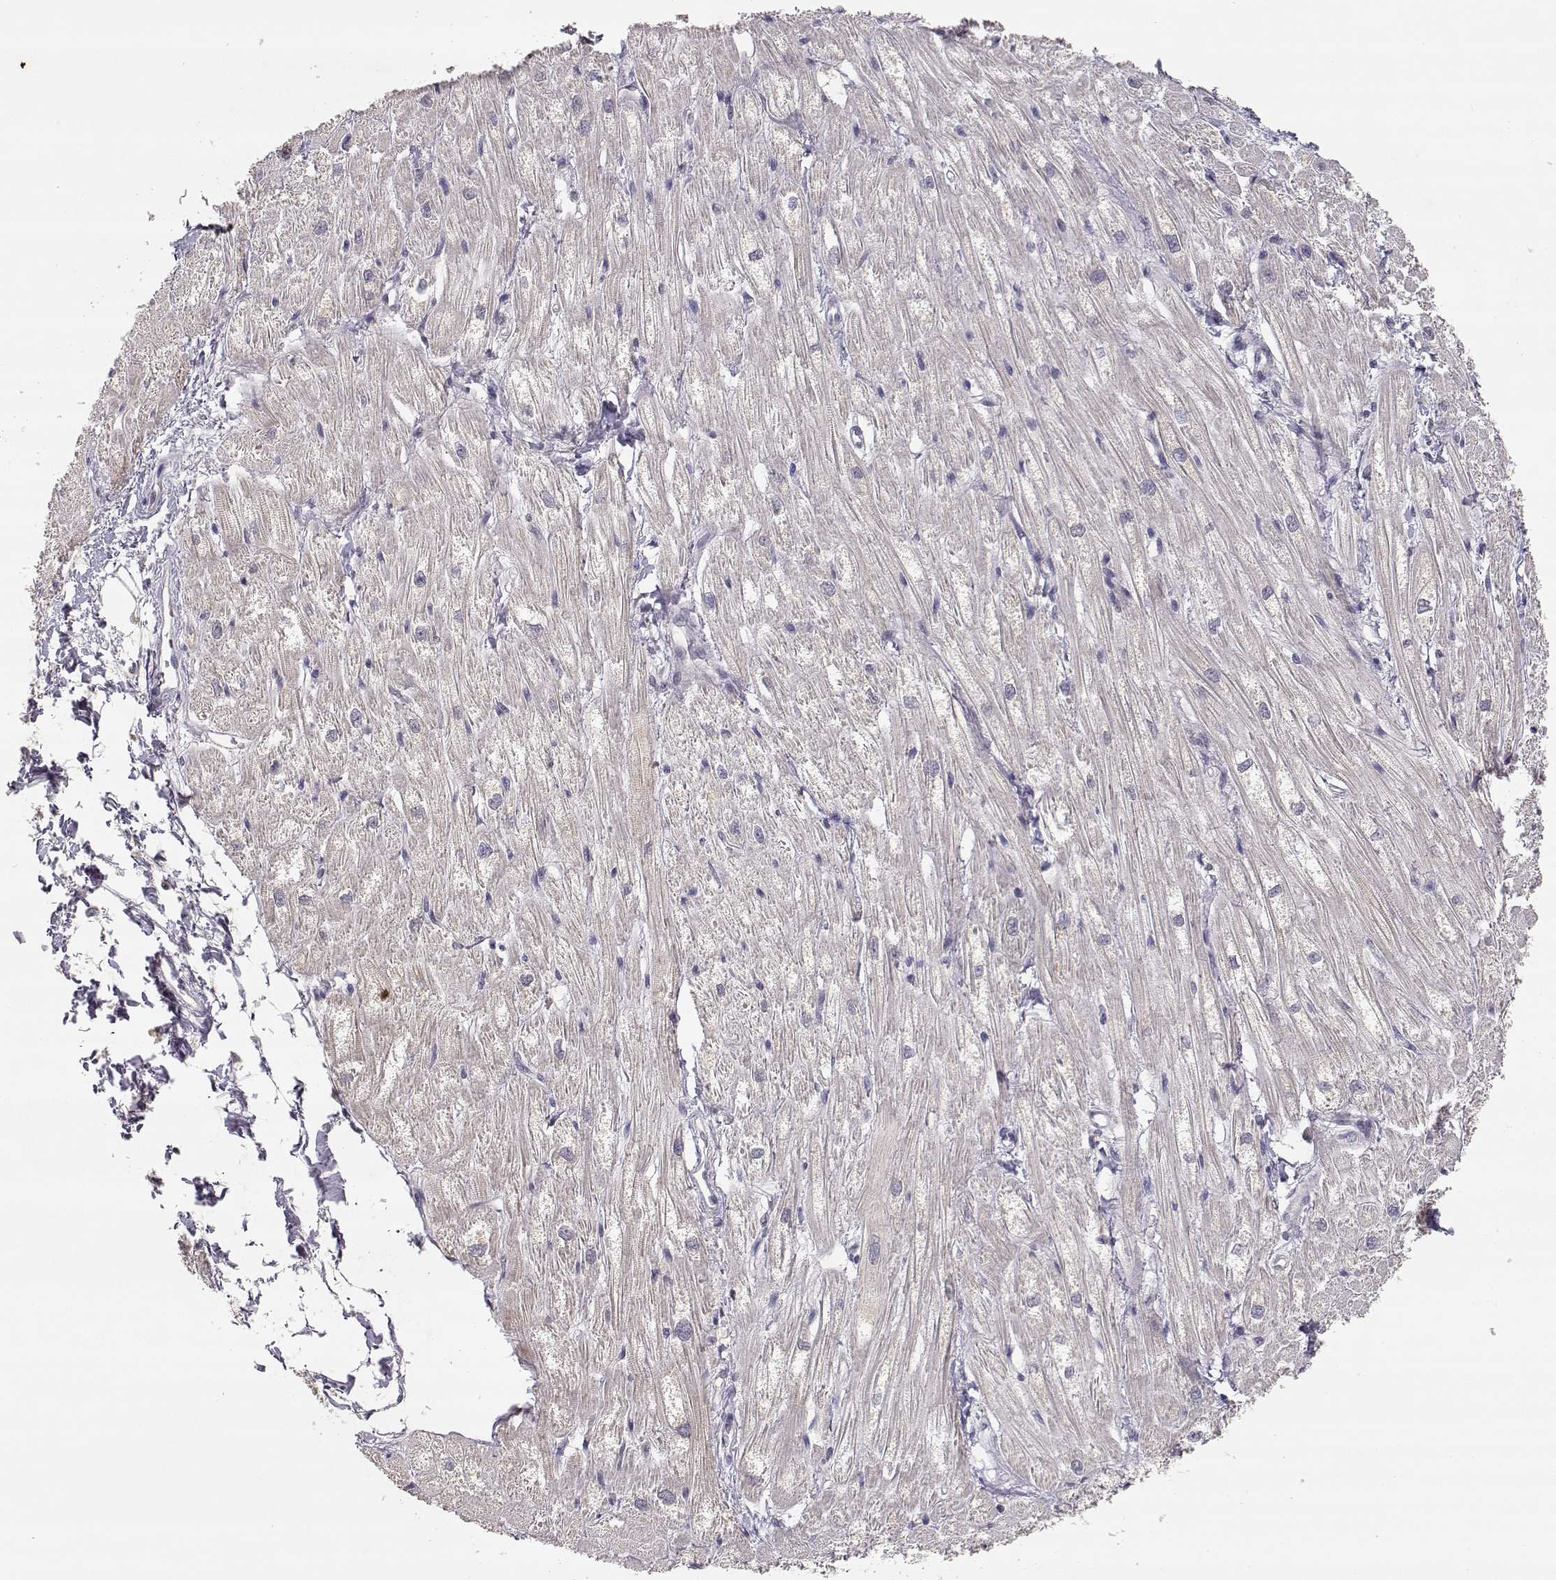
{"staining": {"intensity": "negative", "quantity": "none", "location": "none"}, "tissue": "heart muscle", "cell_type": "Cardiomyocytes", "image_type": "normal", "snomed": [{"axis": "morphology", "description": "Normal tissue, NOS"}, {"axis": "topography", "description": "Heart"}], "caption": "DAB (3,3'-diaminobenzidine) immunohistochemical staining of benign human heart muscle demonstrates no significant positivity in cardiomyocytes. (DAB (3,3'-diaminobenzidine) immunohistochemistry (IHC) visualized using brightfield microscopy, high magnification).", "gene": "RAD51", "patient": {"sex": "male", "age": 61}}